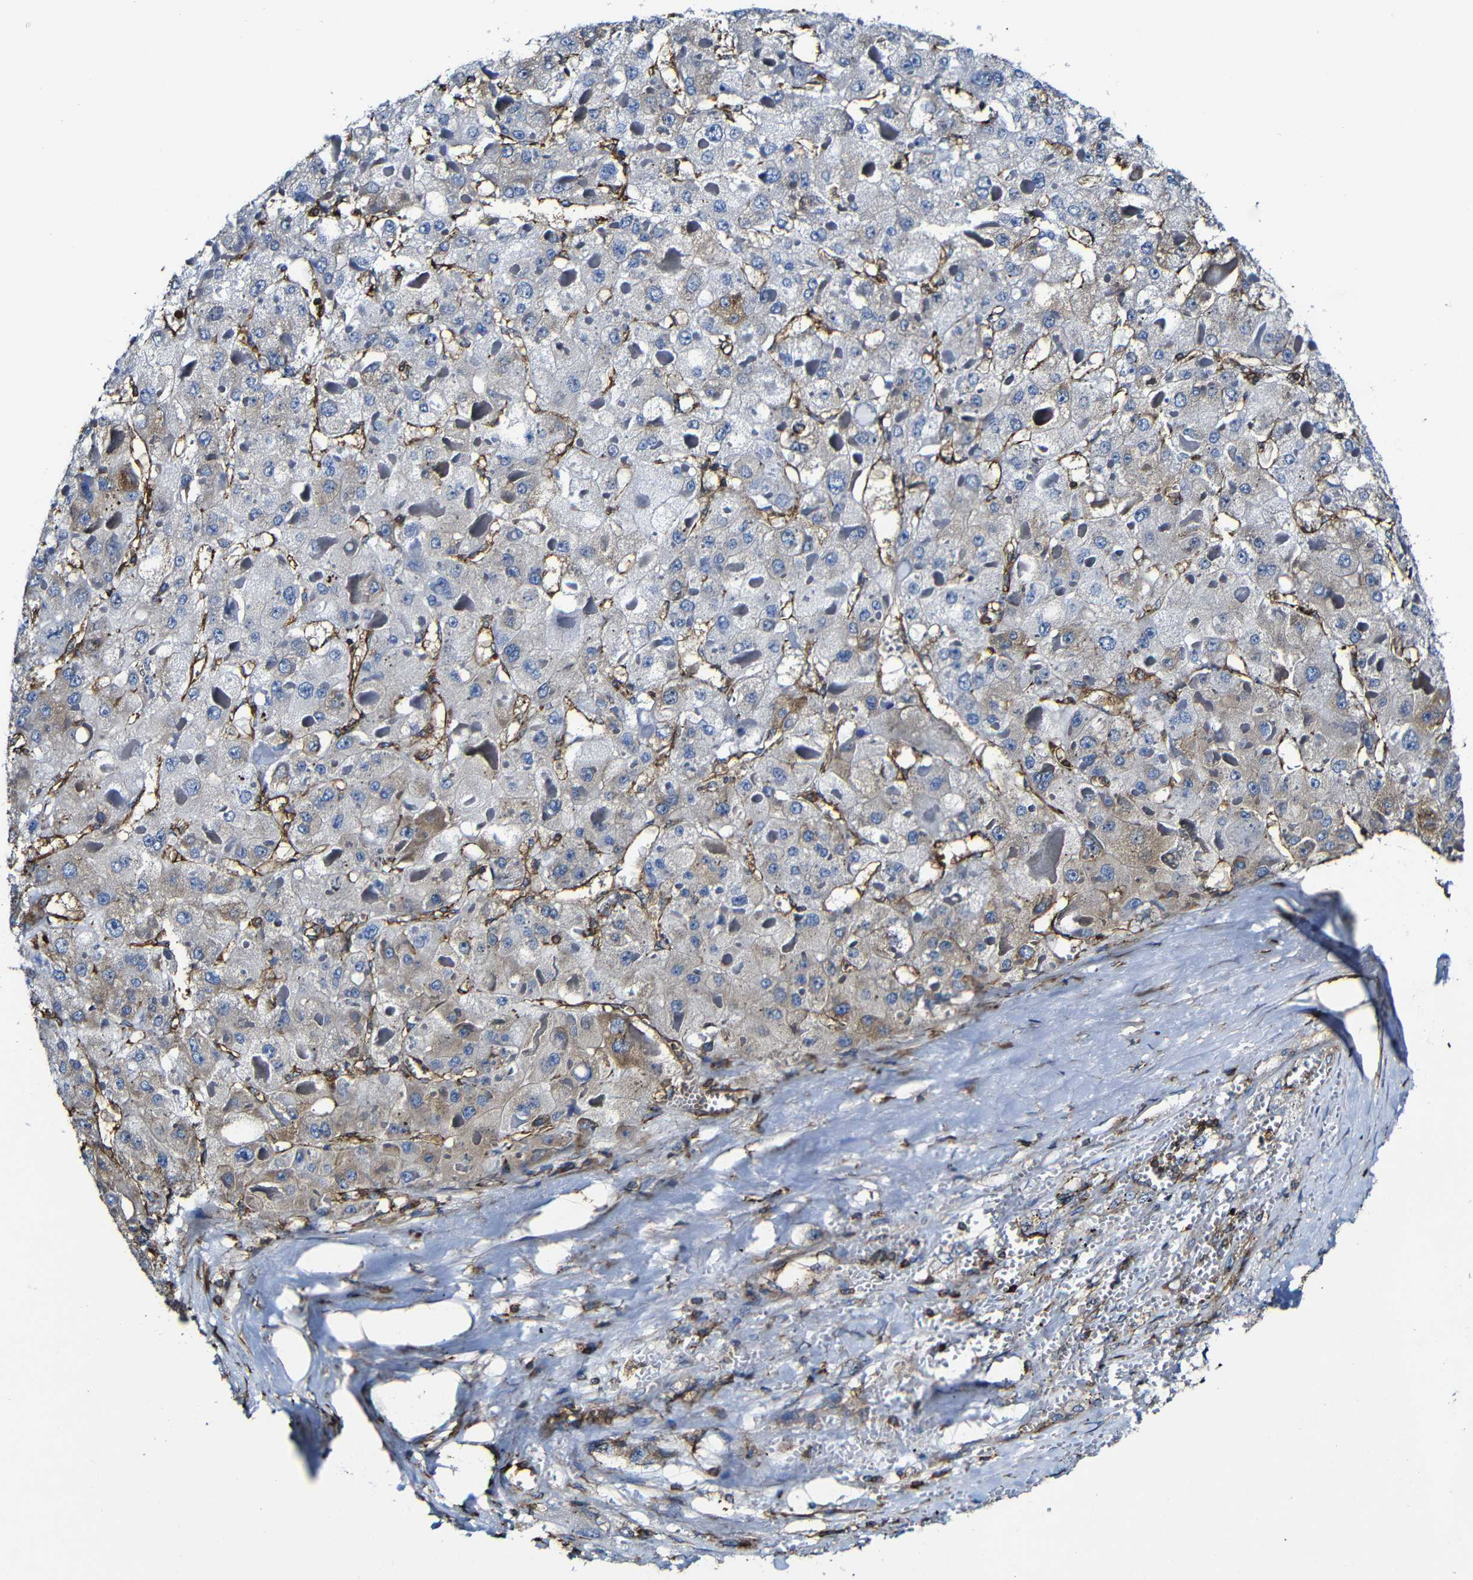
{"staining": {"intensity": "weak", "quantity": "<25%", "location": "cytoplasmic/membranous"}, "tissue": "liver cancer", "cell_type": "Tumor cells", "image_type": "cancer", "snomed": [{"axis": "morphology", "description": "Carcinoma, Hepatocellular, NOS"}, {"axis": "topography", "description": "Liver"}], "caption": "Immunohistochemistry (IHC) image of neoplastic tissue: hepatocellular carcinoma (liver) stained with DAB shows no significant protein positivity in tumor cells. (Brightfield microscopy of DAB (3,3'-diaminobenzidine) immunohistochemistry (IHC) at high magnification).", "gene": "MSN", "patient": {"sex": "female", "age": 73}}